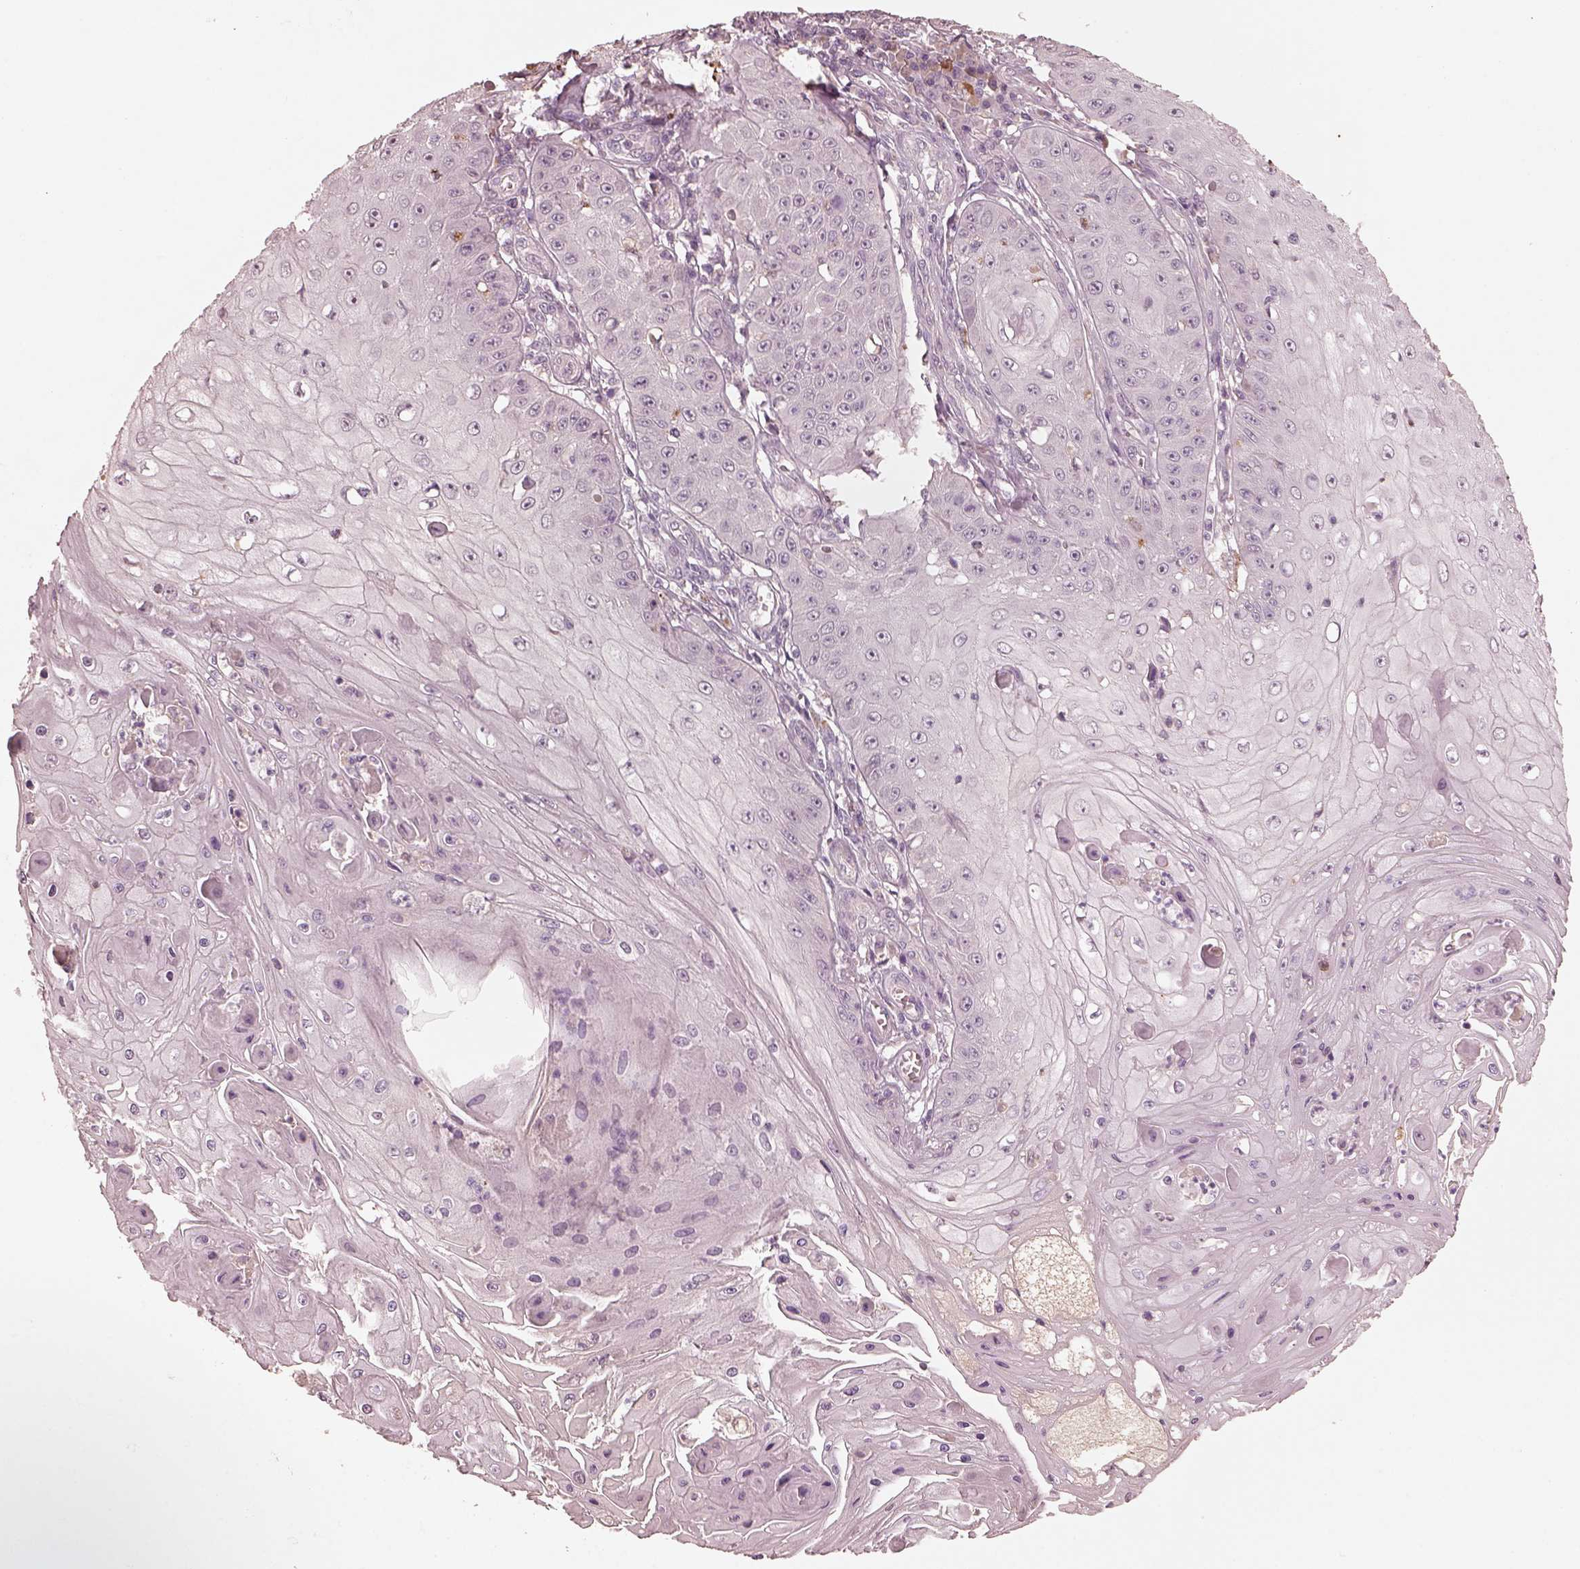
{"staining": {"intensity": "negative", "quantity": "none", "location": "none"}, "tissue": "skin cancer", "cell_type": "Tumor cells", "image_type": "cancer", "snomed": [{"axis": "morphology", "description": "Squamous cell carcinoma, NOS"}, {"axis": "topography", "description": "Skin"}], "caption": "Immunohistochemistry (IHC) image of squamous cell carcinoma (skin) stained for a protein (brown), which displays no staining in tumor cells.", "gene": "VWA5B1", "patient": {"sex": "male", "age": 70}}